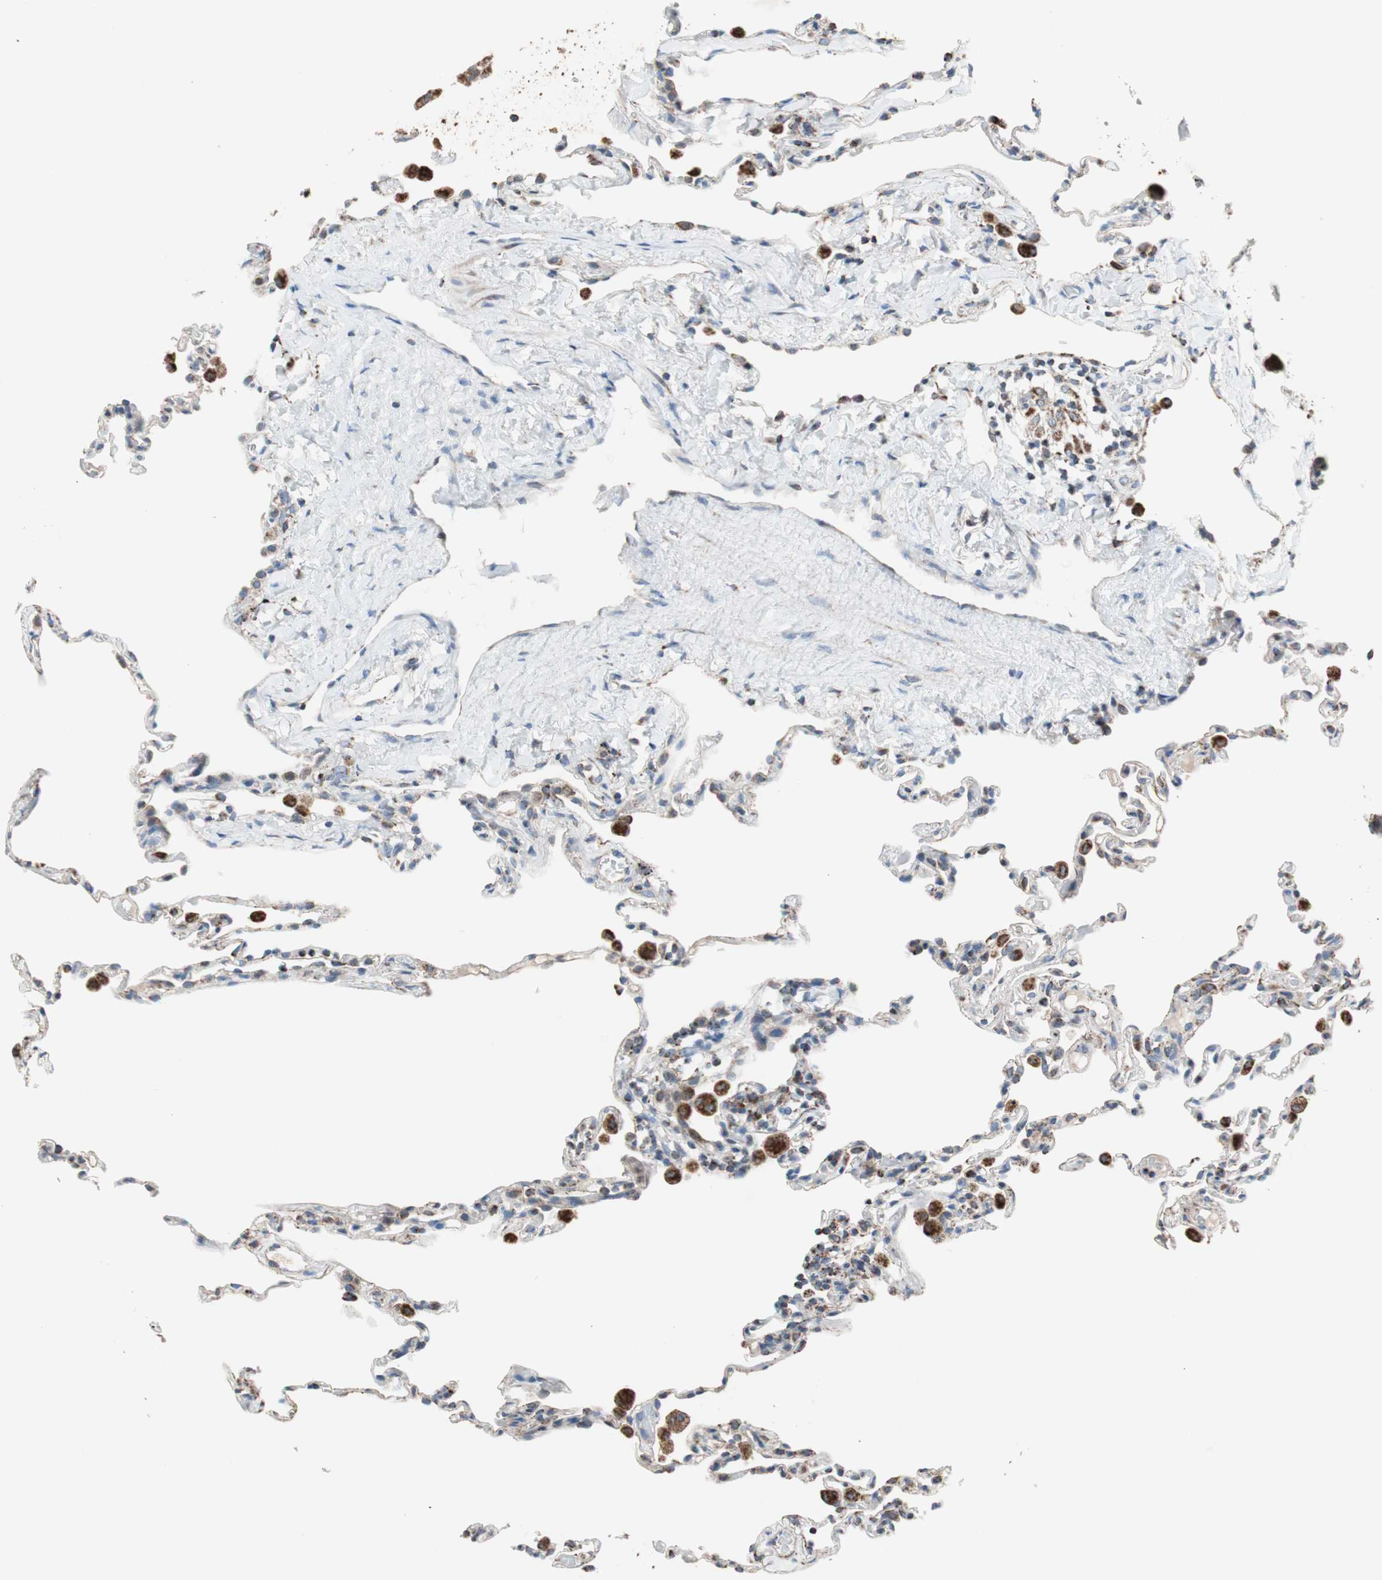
{"staining": {"intensity": "moderate", "quantity": "25%-75%", "location": "cytoplasmic/membranous"}, "tissue": "lung", "cell_type": "Alveolar cells", "image_type": "normal", "snomed": [{"axis": "morphology", "description": "Normal tissue, NOS"}, {"axis": "topography", "description": "Lung"}], "caption": "The image demonstrates staining of unremarkable lung, revealing moderate cytoplasmic/membranous protein expression (brown color) within alveolar cells. (IHC, brightfield microscopy, high magnification).", "gene": "PCSK4", "patient": {"sex": "male", "age": 59}}